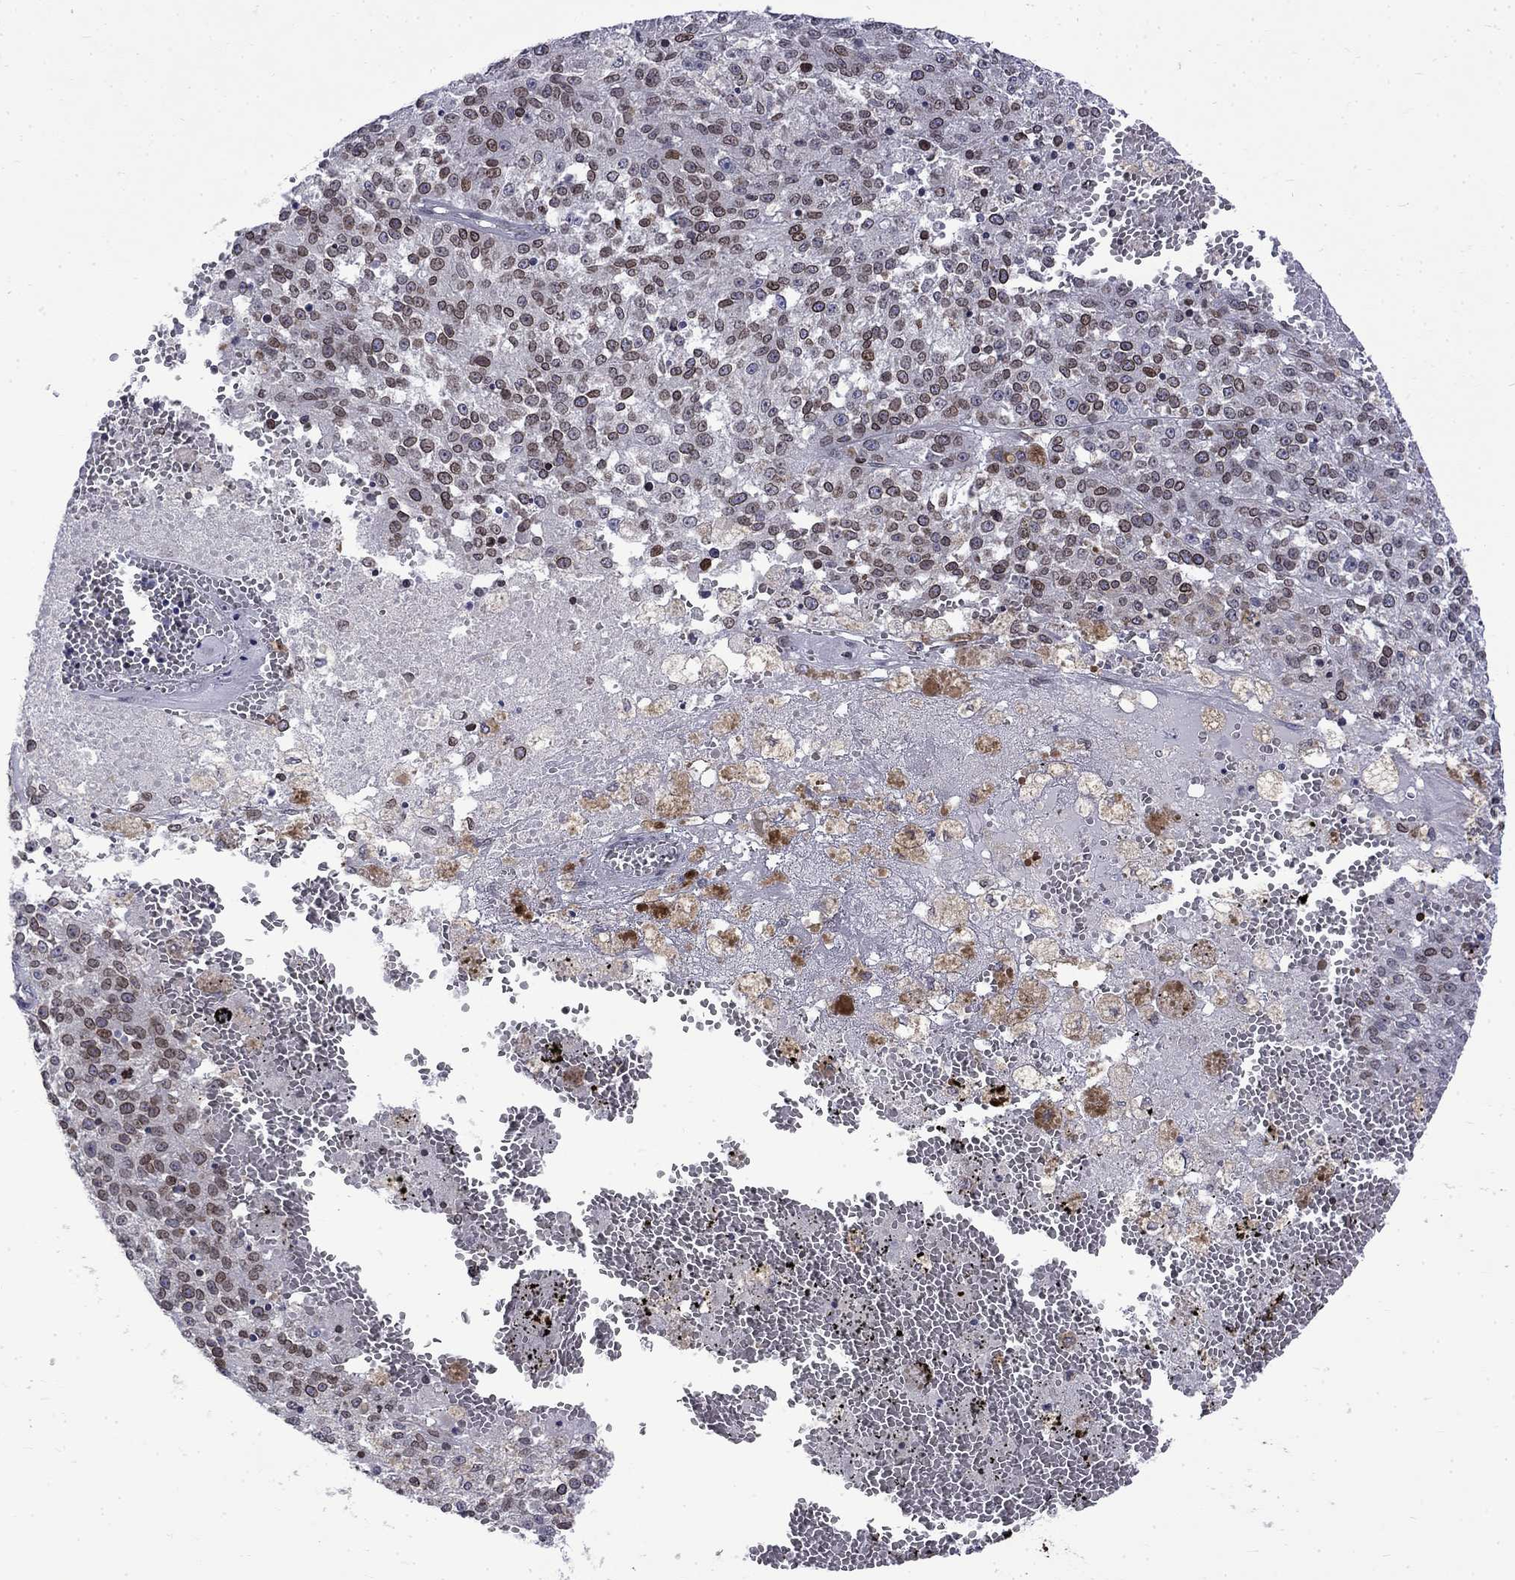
{"staining": {"intensity": "moderate", "quantity": "25%-75%", "location": "cytoplasmic/membranous,nuclear"}, "tissue": "melanoma", "cell_type": "Tumor cells", "image_type": "cancer", "snomed": [{"axis": "morphology", "description": "Malignant melanoma, Metastatic site"}, {"axis": "topography", "description": "Lymph node"}], "caption": "Immunohistochemistry of human melanoma demonstrates medium levels of moderate cytoplasmic/membranous and nuclear staining in approximately 25%-75% of tumor cells. (DAB IHC, brown staining for protein, blue staining for nuclei).", "gene": "SLA", "patient": {"sex": "female", "age": 64}}